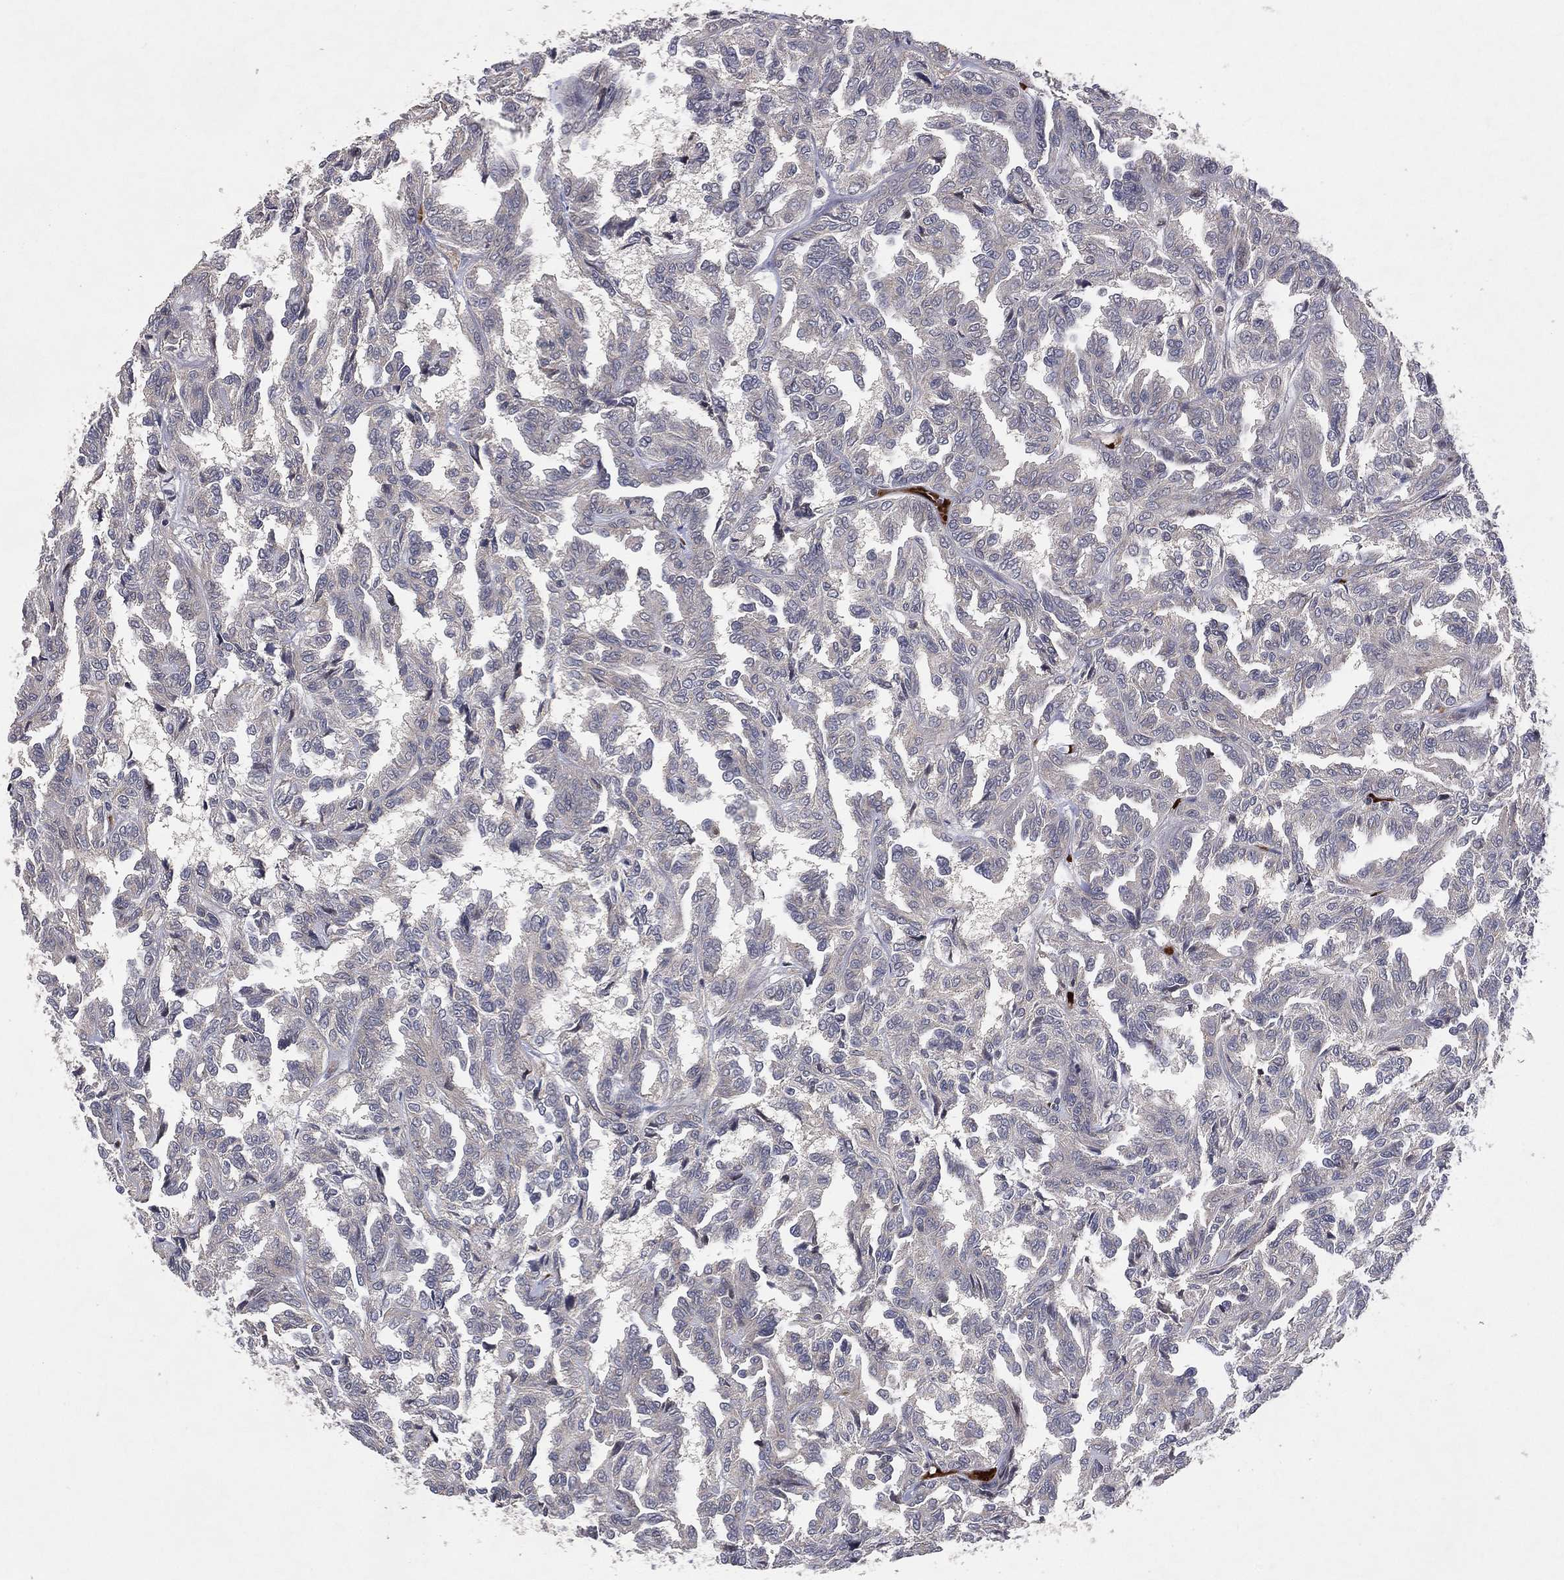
{"staining": {"intensity": "negative", "quantity": "none", "location": "none"}, "tissue": "renal cancer", "cell_type": "Tumor cells", "image_type": "cancer", "snomed": [{"axis": "morphology", "description": "Adenocarcinoma, NOS"}, {"axis": "topography", "description": "Kidney"}], "caption": "IHC of adenocarcinoma (renal) shows no expression in tumor cells.", "gene": "DNAH7", "patient": {"sex": "male", "age": 79}}